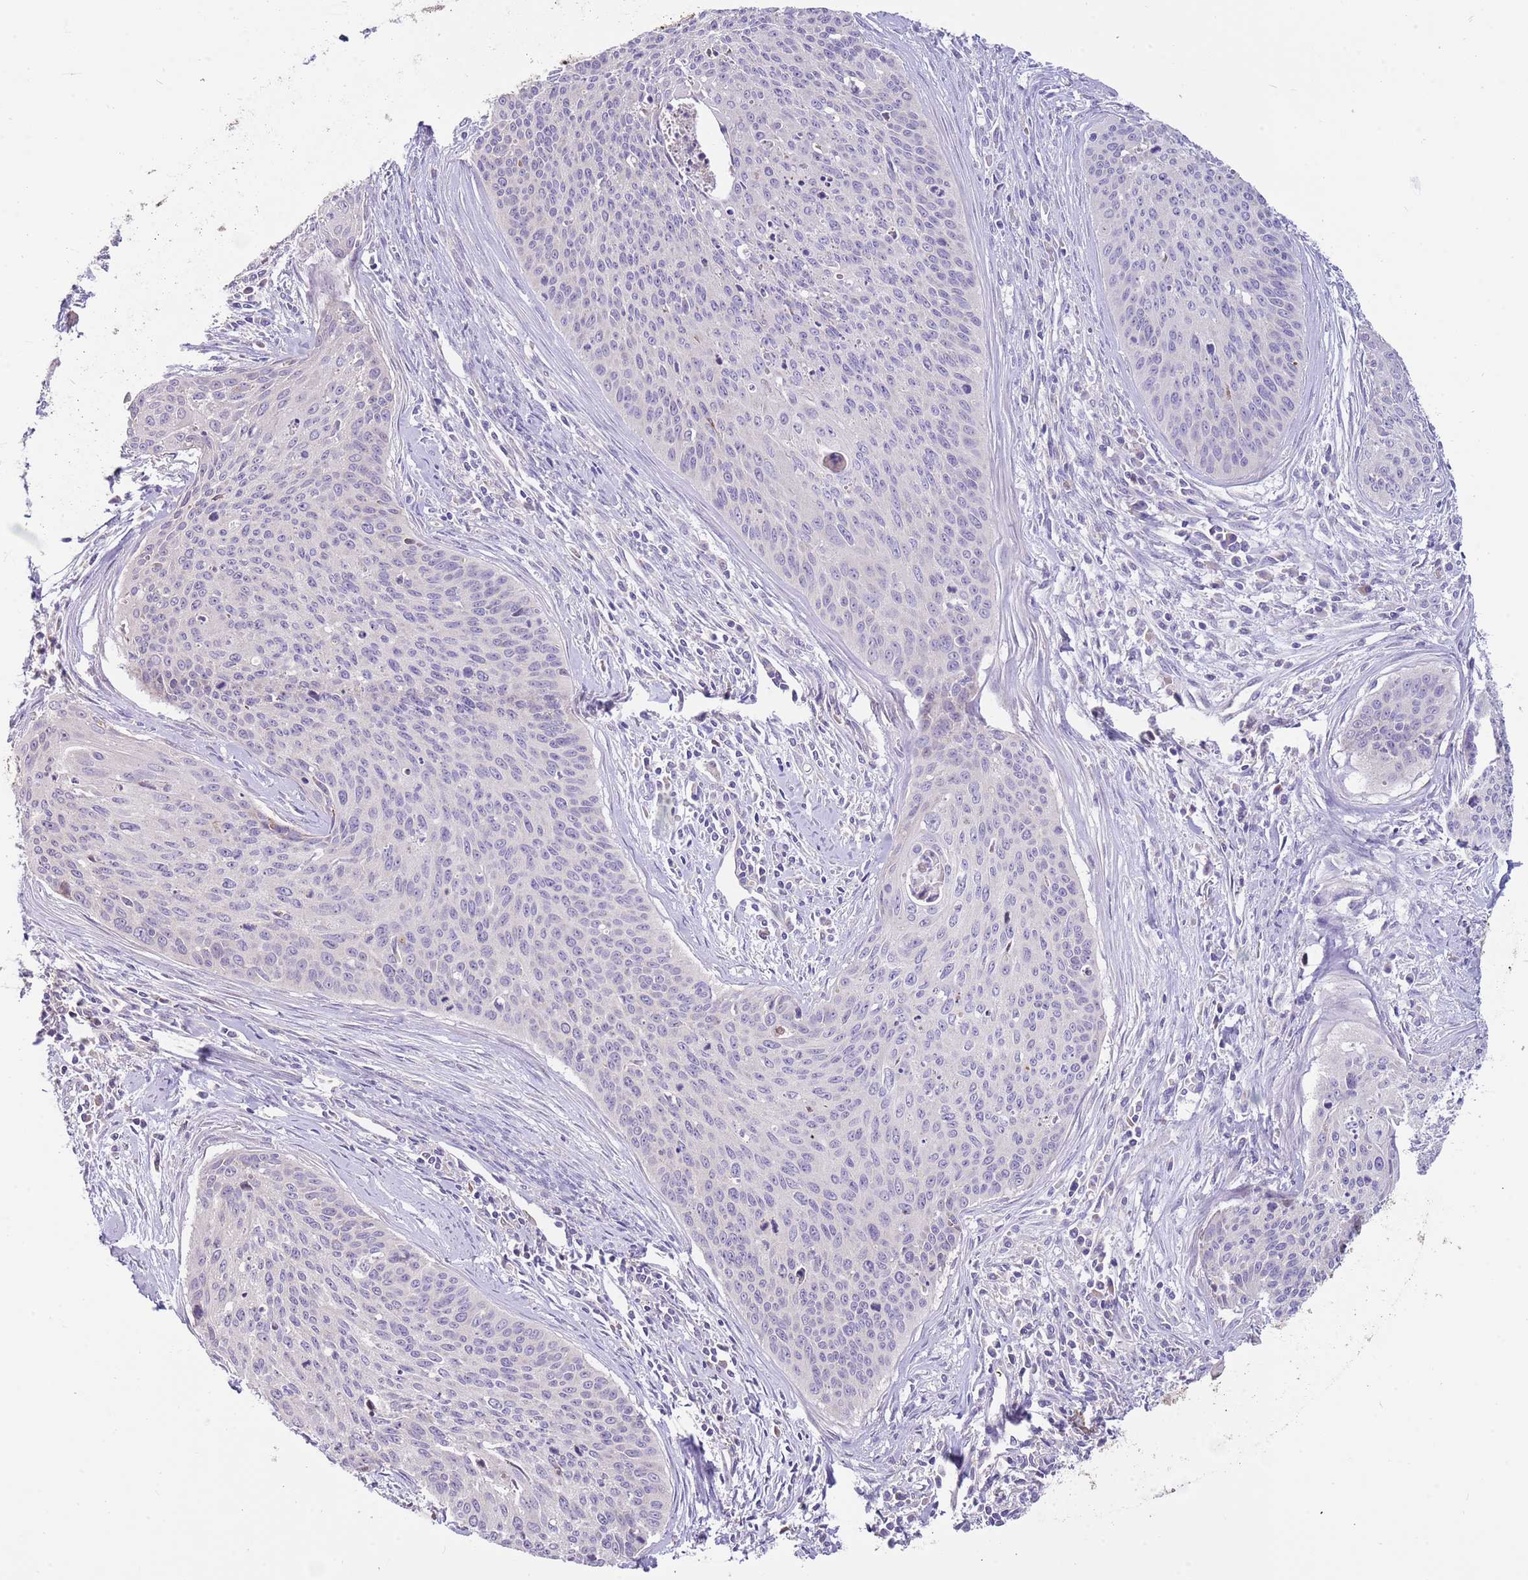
{"staining": {"intensity": "negative", "quantity": "none", "location": "none"}, "tissue": "cervical cancer", "cell_type": "Tumor cells", "image_type": "cancer", "snomed": [{"axis": "morphology", "description": "Squamous cell carcinoma, NOS"}, {"axis": "topography", "description": "Cervix"}], "caption": "Tumor cells are negative for protein expression in human cervical squamous cell carcinoma.", "gene": "CABYR", "patient": {"sex": "female", "age": 55}}